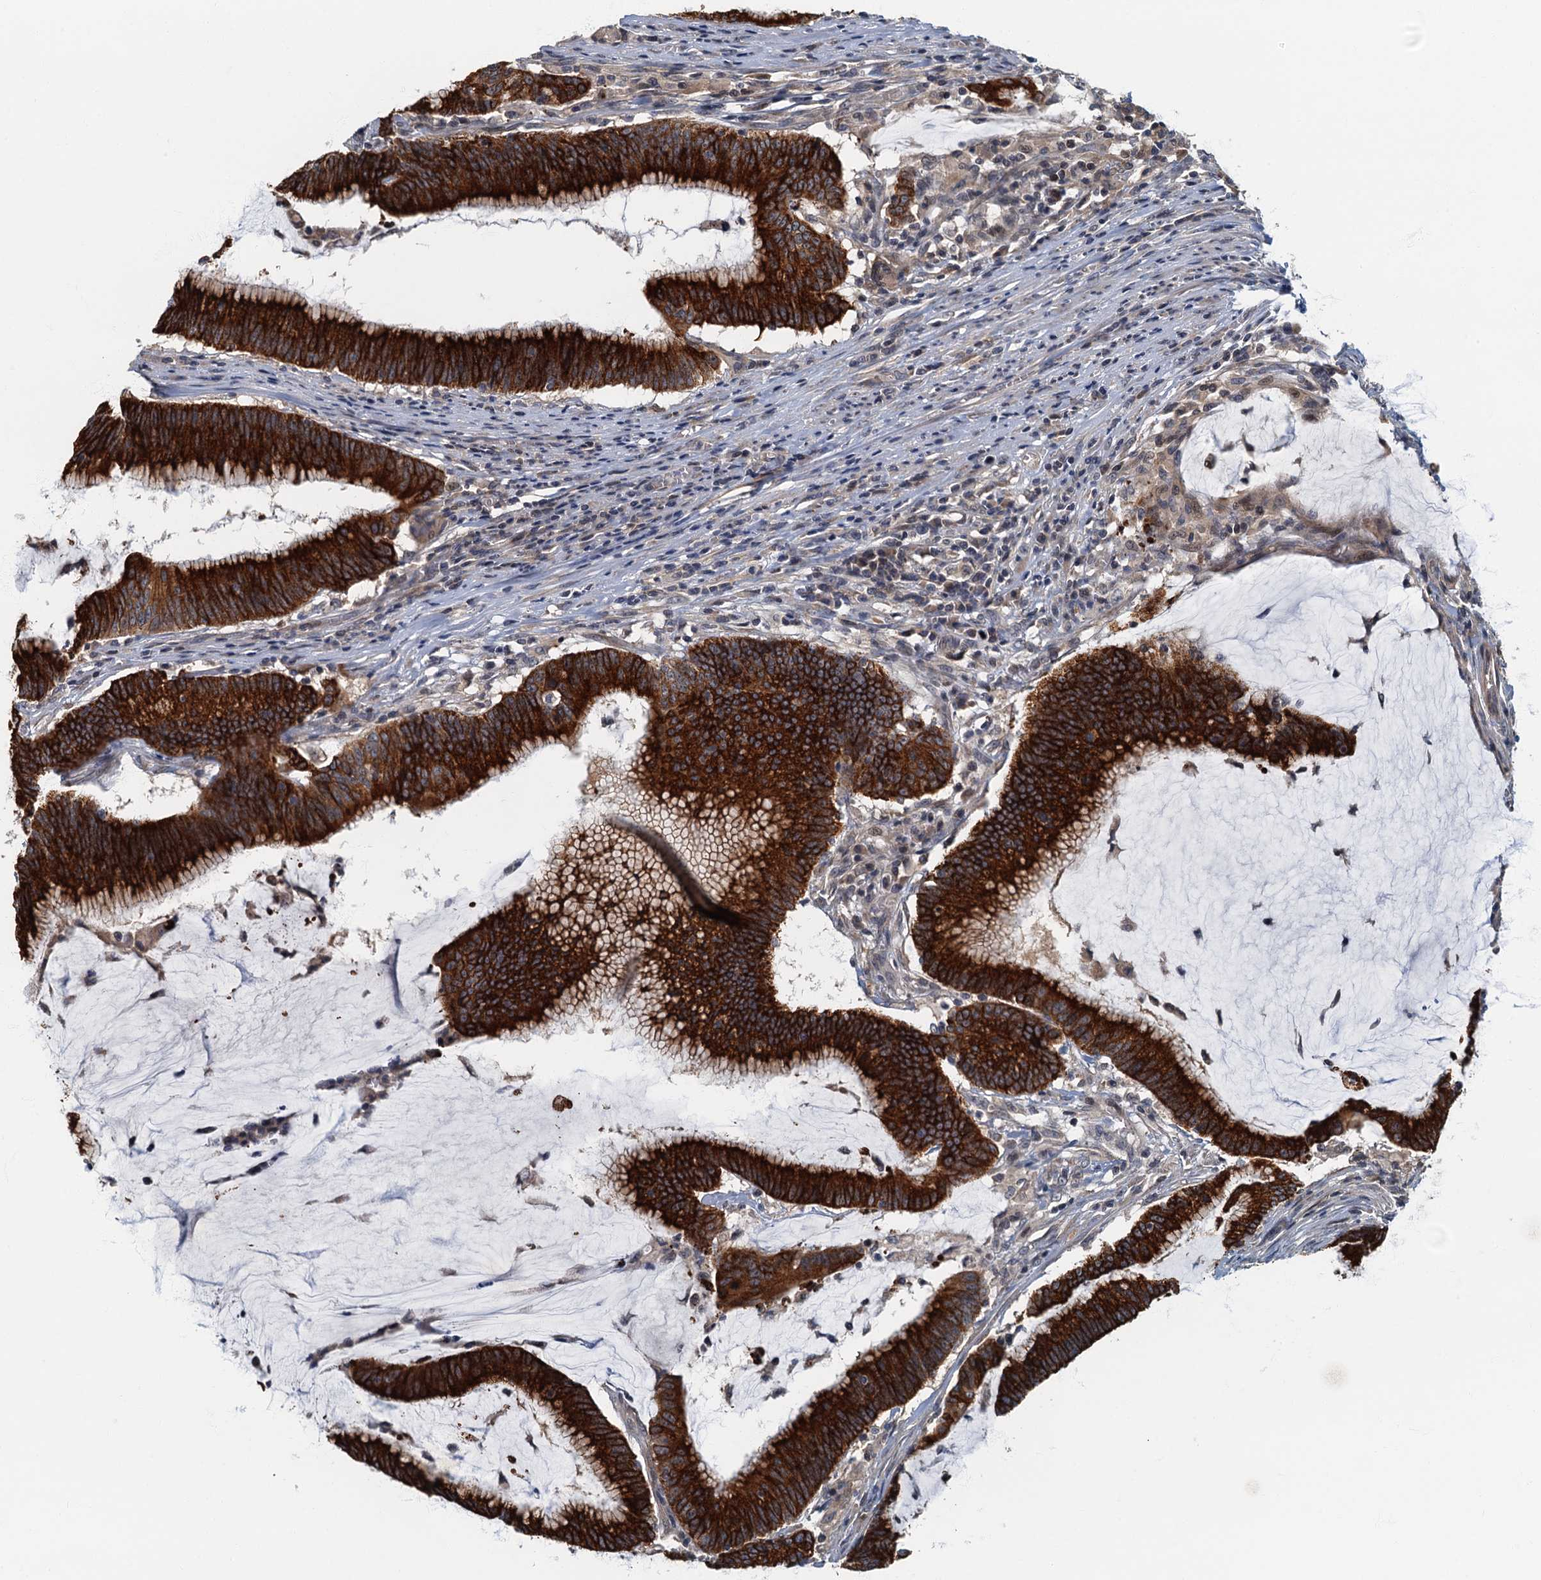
{"staining": {"intensity": "strong", "quantity": ">75%", "location": "cytoplasmic/membranous"}, "tissue": "colorectal cancer", "cell_type": "Tumor cells", "image_type": "cancer", "snomed": [{"axis": "morphology", "description": "Adenocarcinoma, NOS"}, {"axis": "topography", "description": "Rectum"}], "caption": "The image demonstrates immunohistochemical staining of colorectal adenocarcinoma. There is strong cytoplasmic/membranous expression is present in approximately >75% of tumor cells.", "gene": "CKAP2L", "patient": {"sex": "female", "age": 77}}